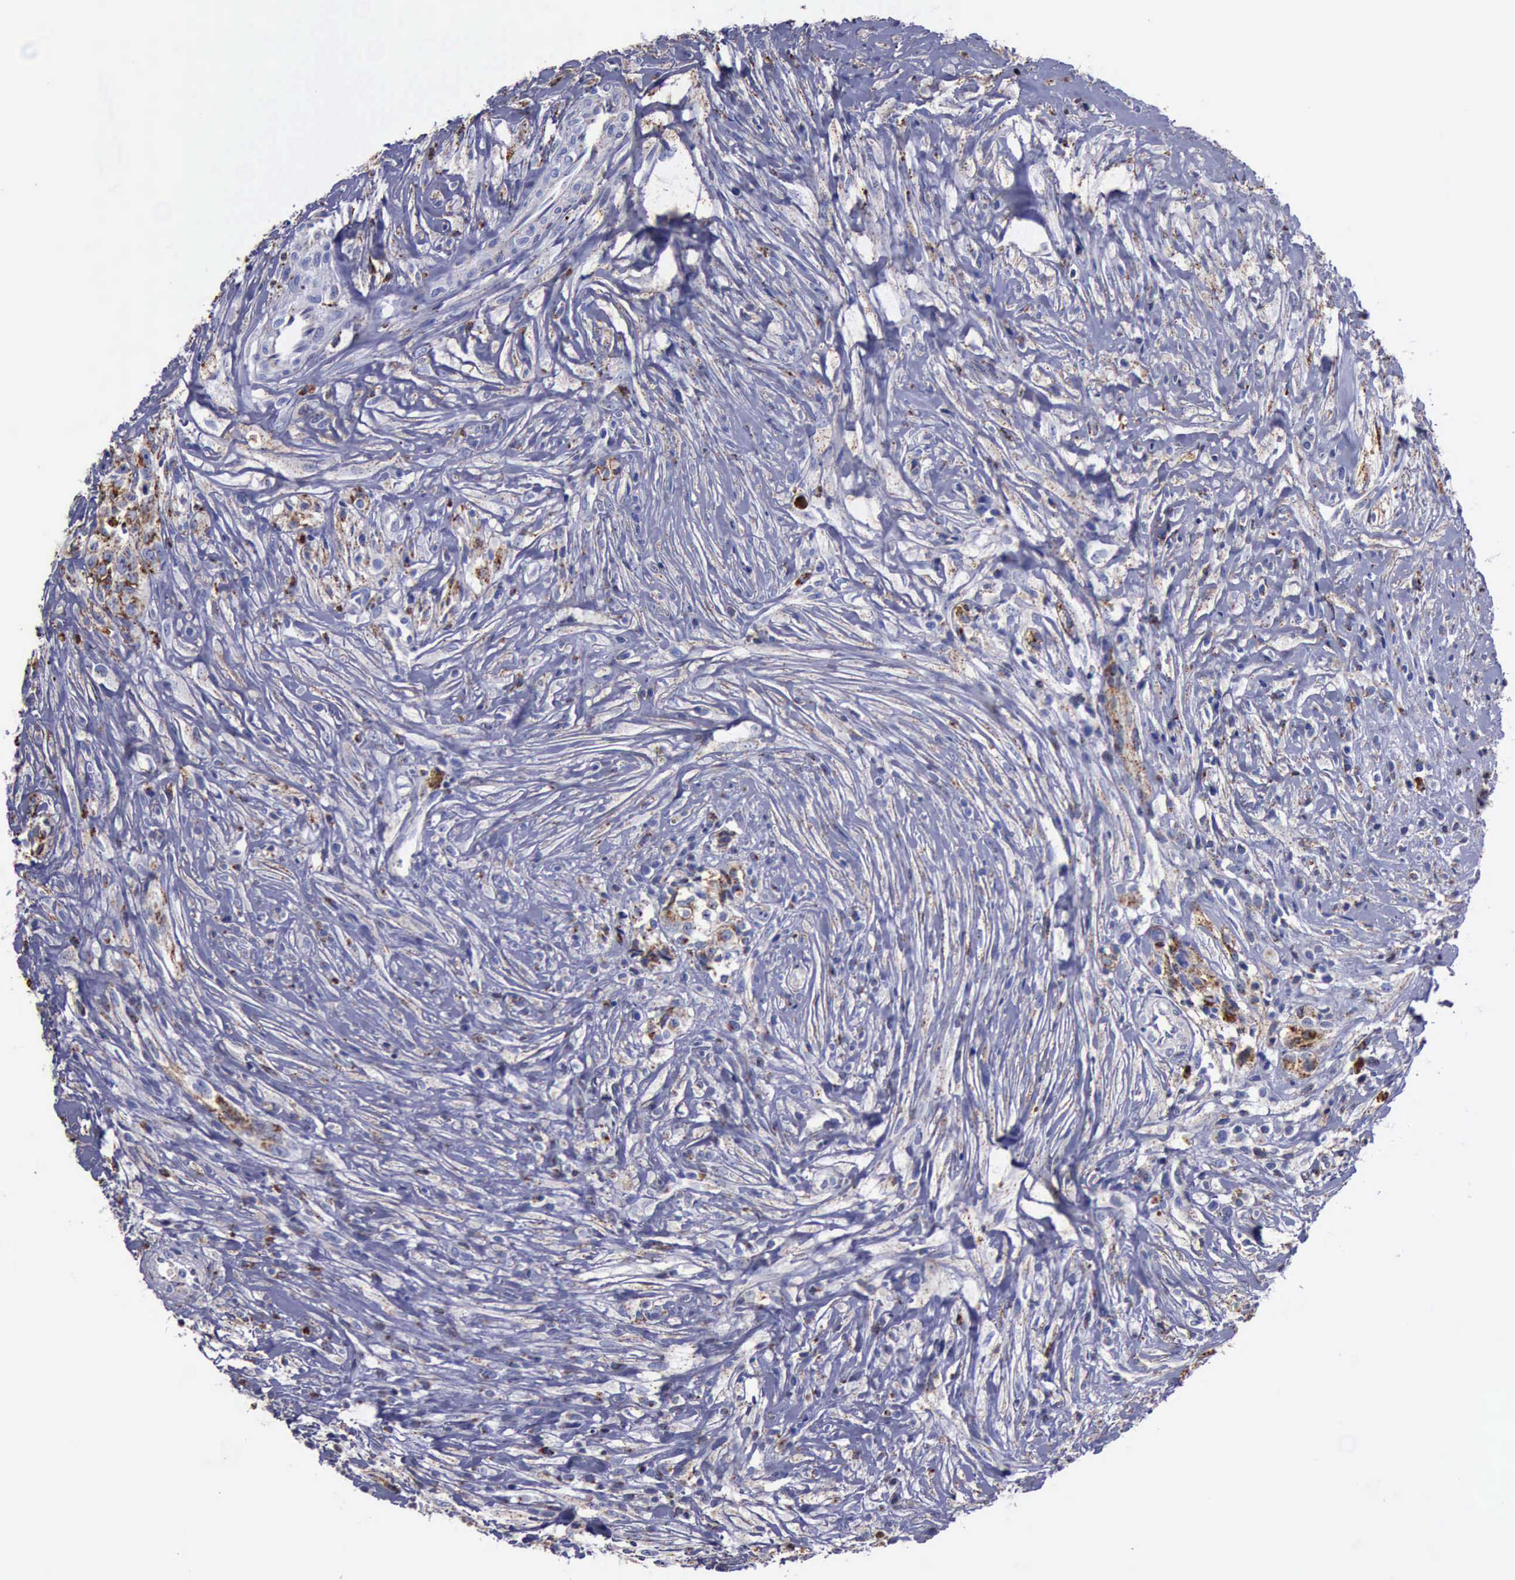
{"staining": {"intensity": "moderate", "quantity": "<25%", "location": "cytoplasmic/membranous"}, "tissue": "glioma", "cell_type": "Tumor cells", "image_type": "cancer", "snomed": [{"axis": "morphology", "description": "Glioma, malignant, High grade"}, {"axis": "topography", "description": "Brain"}], "caption": "Protein staining shows moderate cytoplasmic/membranous expression in approximately <25% of tumor cells in glioma.", "gene": "CTSD", "patient": {"sex": "male", "age": 66}}